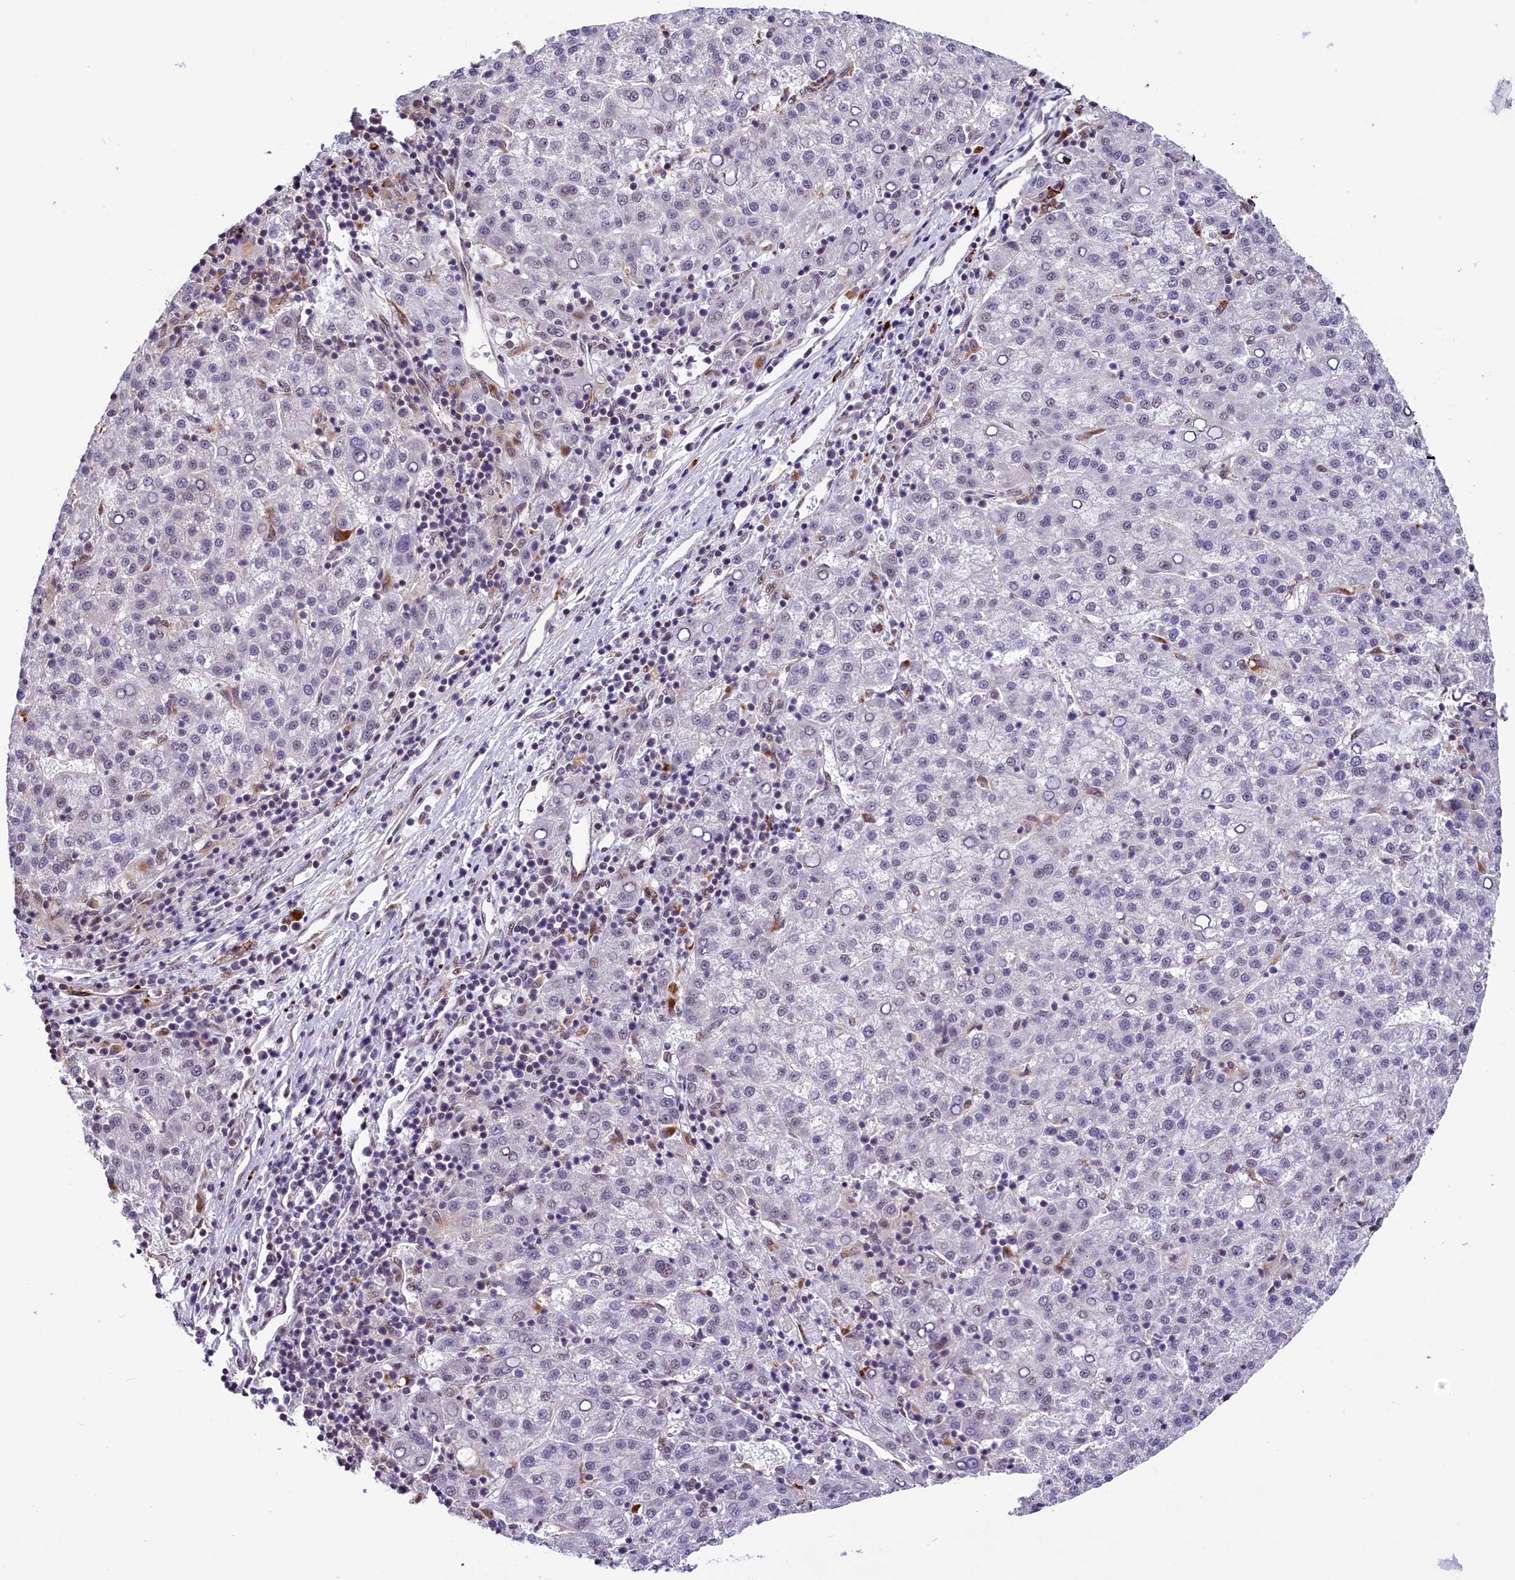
{"staining": {"intensity": "negative", "quantity": "none", "location": "none"}, "tissue": "liver cancer", "cell_type": "Tumor cells", "image_type": "cancer", "snomed": [{"axis": "morphology", "description": "Carcinoma, Hepatocellular, NOS"}, {"axis": "topography", "description": "Liver"}], "caption": "Liver cancer was stained to show a protein in brown. There is no significant expression in tumor cells.", "gene": "MRPL54", "patient": {"sex": "female", "age": 58}}